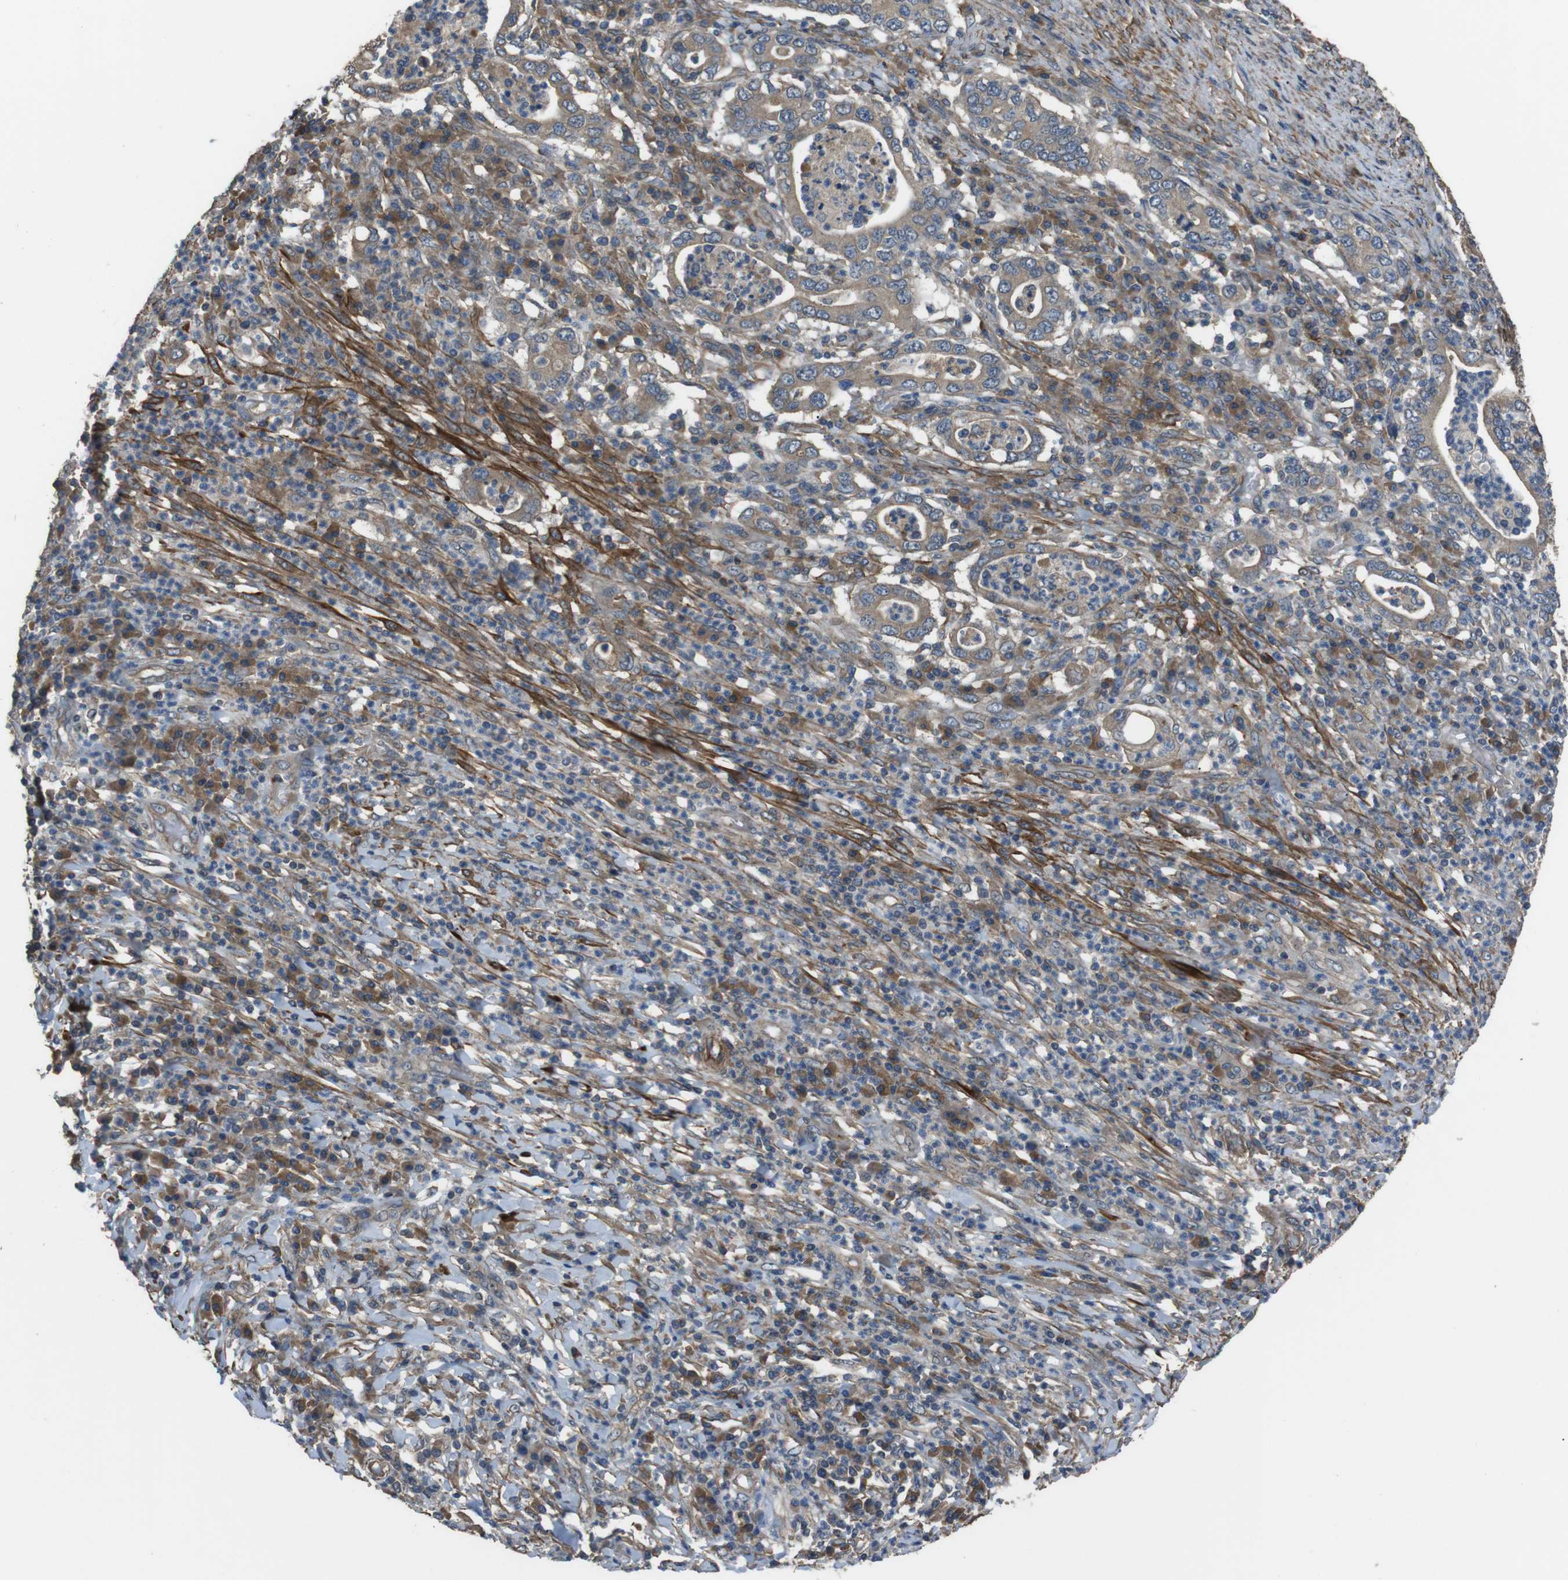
{"staining": {"intensity": "weak", "quantity": ">75%", "location": "cytoplasmic/membranous"}, "tissue": "stomach cancer", "cell_type": "Tumor cells", "image_type": "cancer", "snomed": [{"axis": "morphology", "description": "Normal tissue, NOS"}, {"axis": "morphology", "description": "Adenocarcinoma, NOS"}, {"axis": "topography", "description": "Esophagus"}, {"axis": "topography", "description": "Stomach, upper"}, {"axis": "topography", "description": "Peripheral nerve tissue"}], "caption": "An immunohistochemistry photomicrograph of tumor tissue is shown. Protein staining in brown labels weak cytoplasmic/membranous positivity in stomach adenocarcinoma within tumor cells.", "gene": "FUT2", "patient": {"sex": "male", "age": 62}}